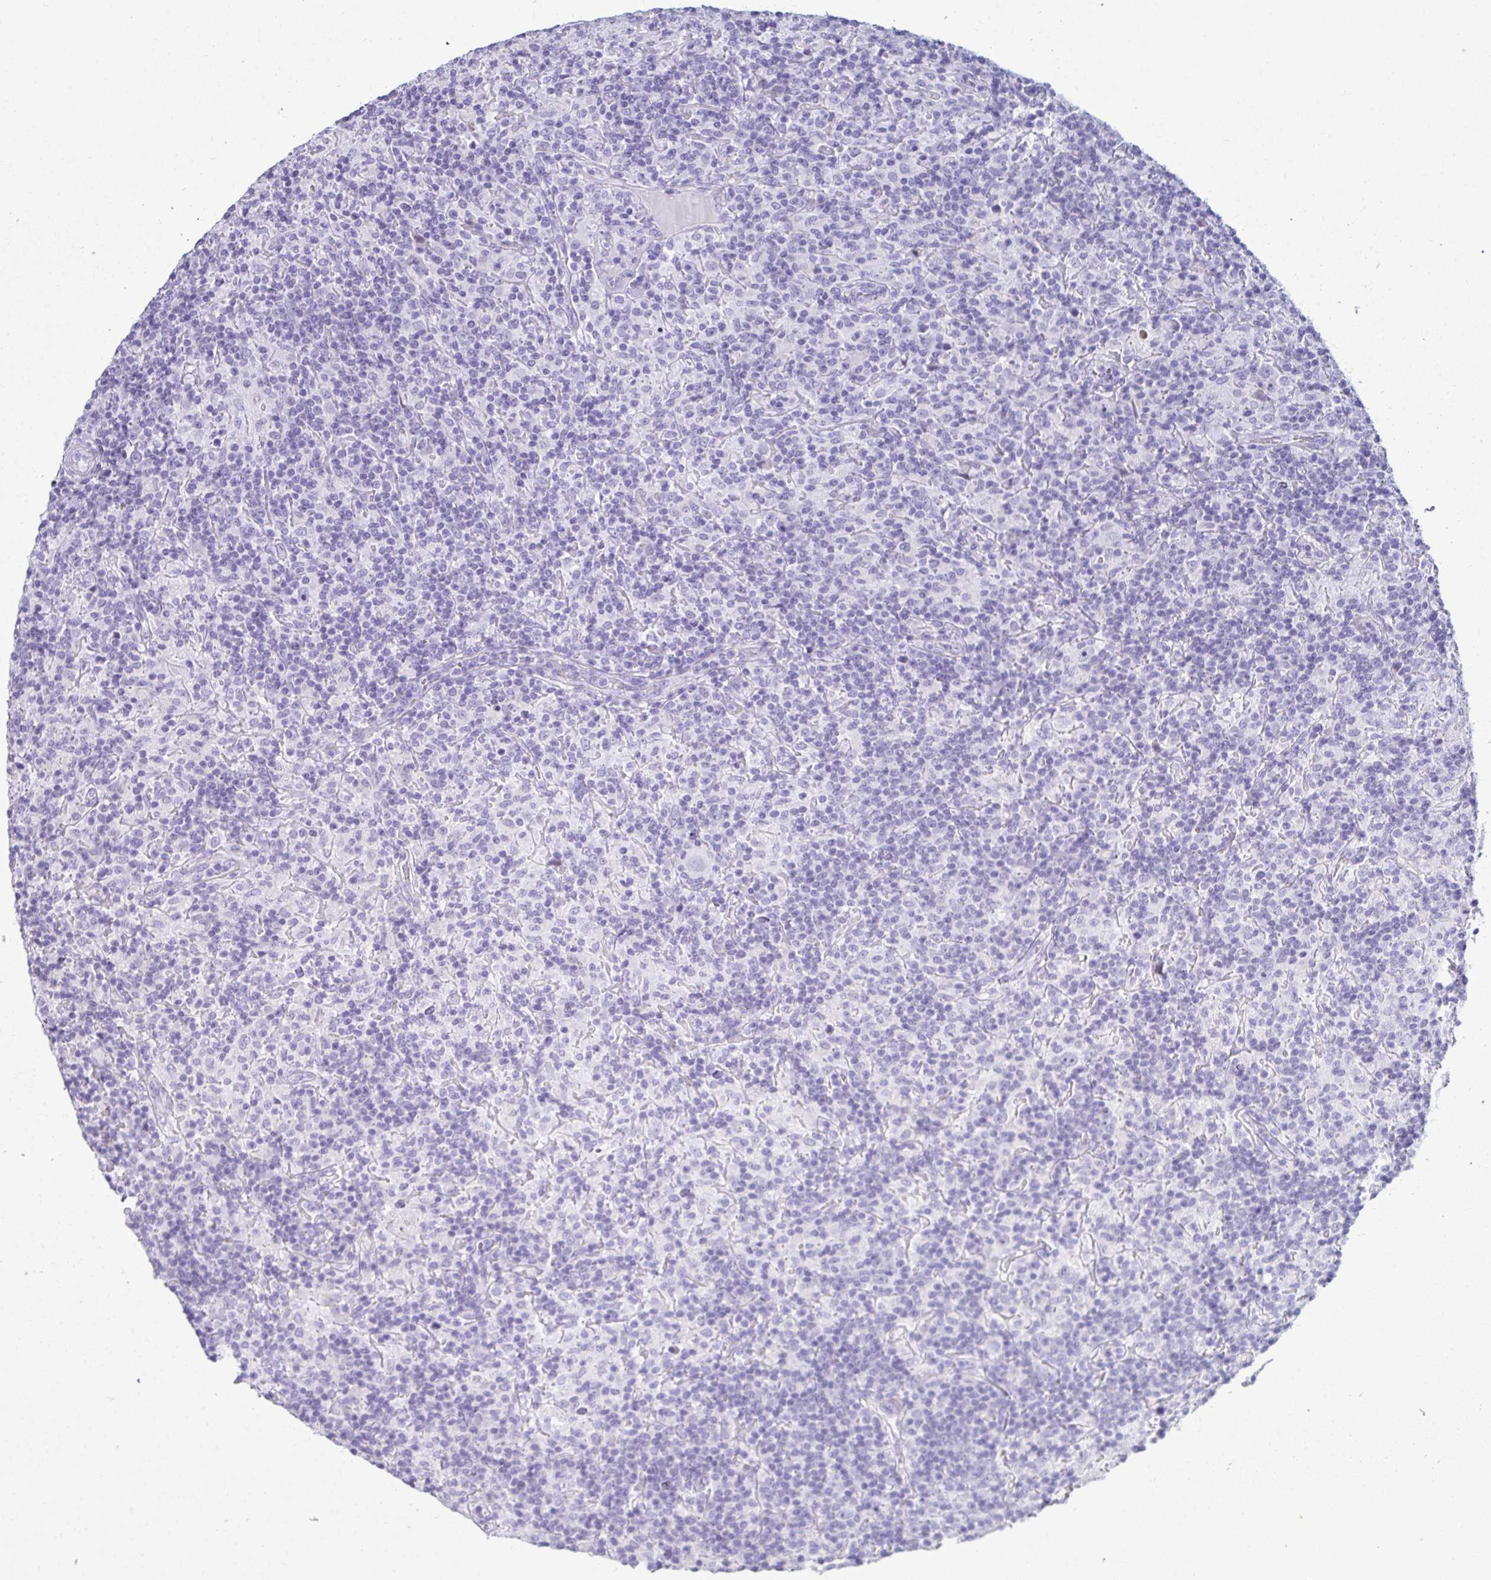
{"staining": {"intensity": "negative", "quantity": "none", "location": "none"}, "tissue": "lymphoma", "cell_type": "Tumor cells", "image_type": "cancer", "snomed": [{"axis": "morphology", "description": "Hodgkin's disease, NOS"}, {"axis": "topography", "description": "Lymph node"}], "caption": "This is an immunohistochemistry image of human Hodgkin's disease. There is no expression in tumor cells.", "gene": "CLGN", "patient": {"sex": "male", "age": 70}}